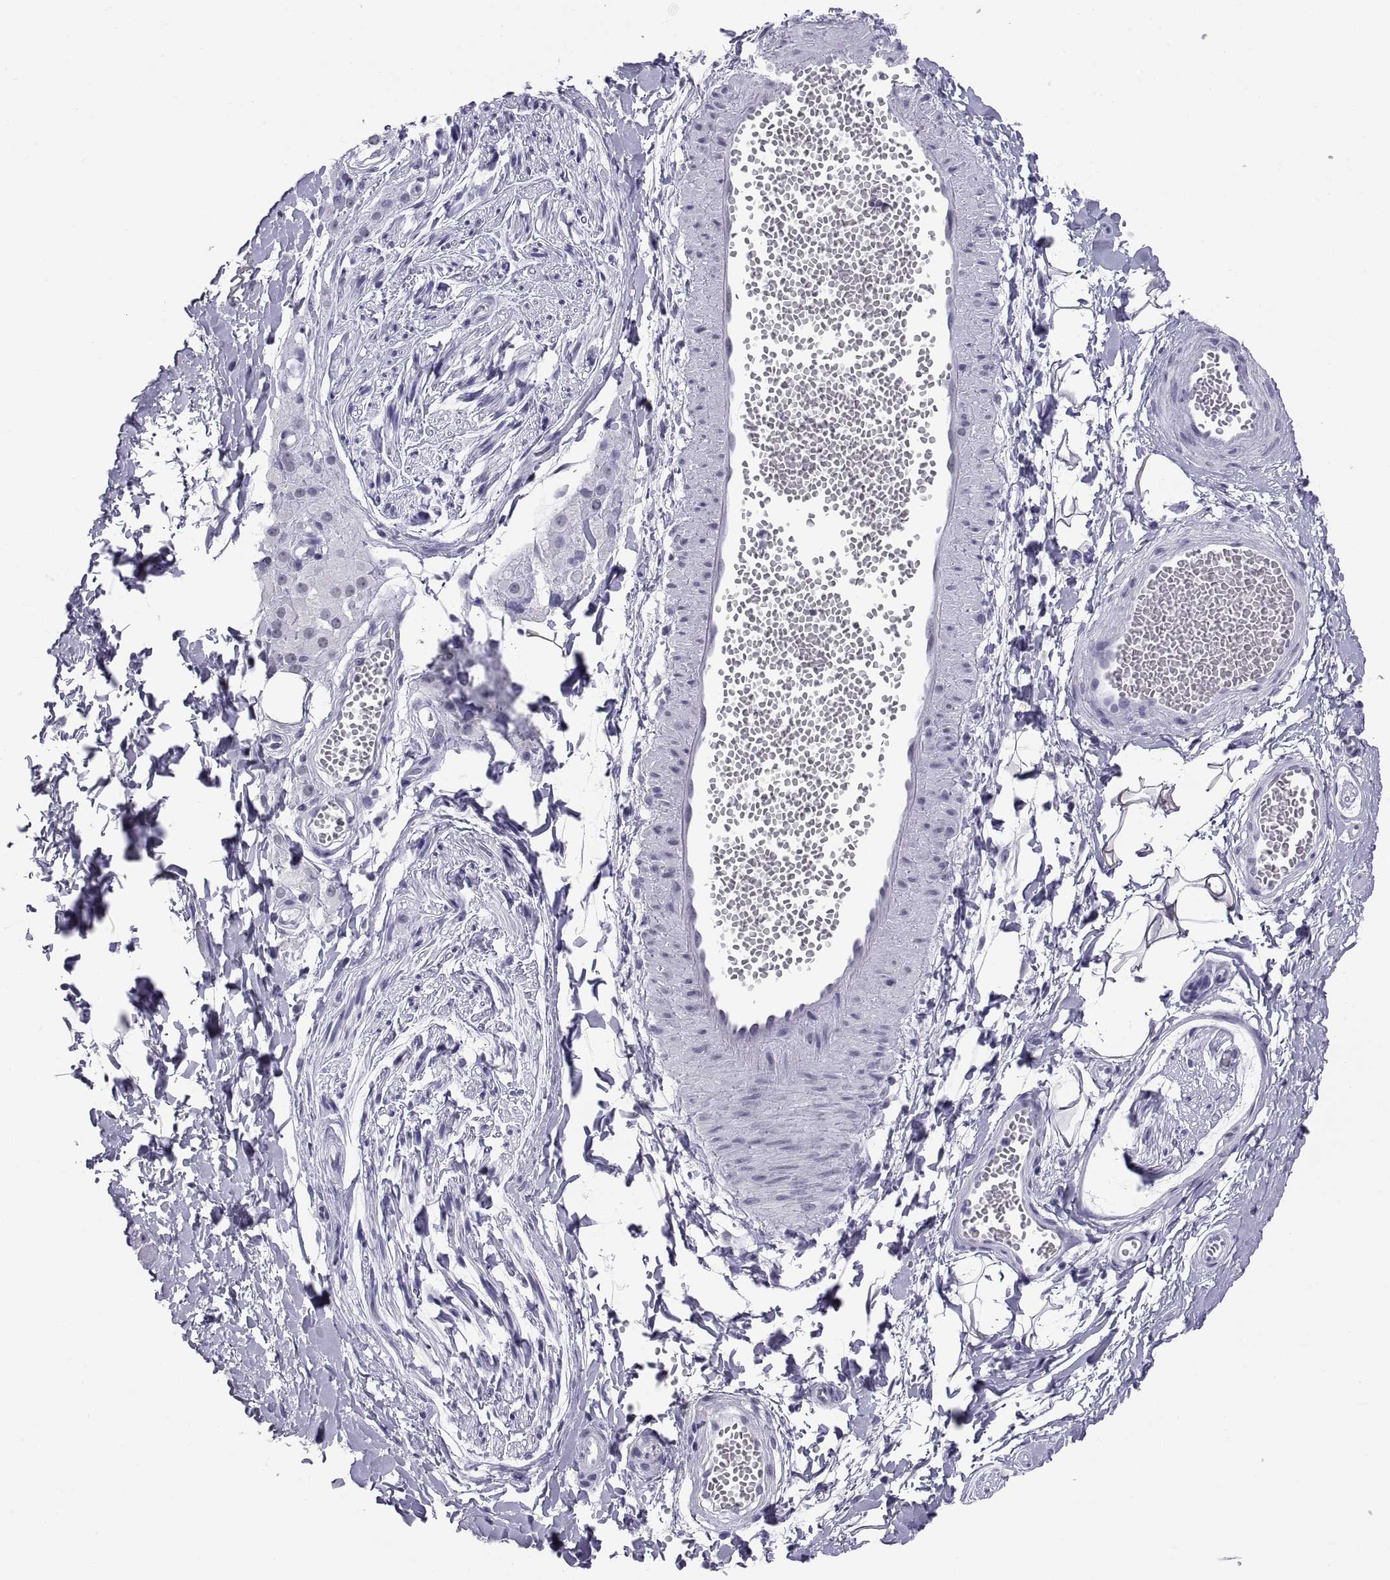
{"staining": {"intensity": "negative", "quantity": "none", "location": "none"}, "tissue": "adipose tissue", "cell_type": "Adipocytes", "image_type": "normal", "snomed": [{"axis": "morphology", "description": "Normal tissue, NOS"}, {"axis": "topography", "description": "Smooth muscle"}, {"axis": "topography", "description": "Peripheral nerve tissue"}], "caption": "Immunohistochemical staining of unremarkable human adipose tissue reveals no significant staining in adipocytes.", "gene": "NEUROD6", "patient": {"sex": "male", "age": 22}}